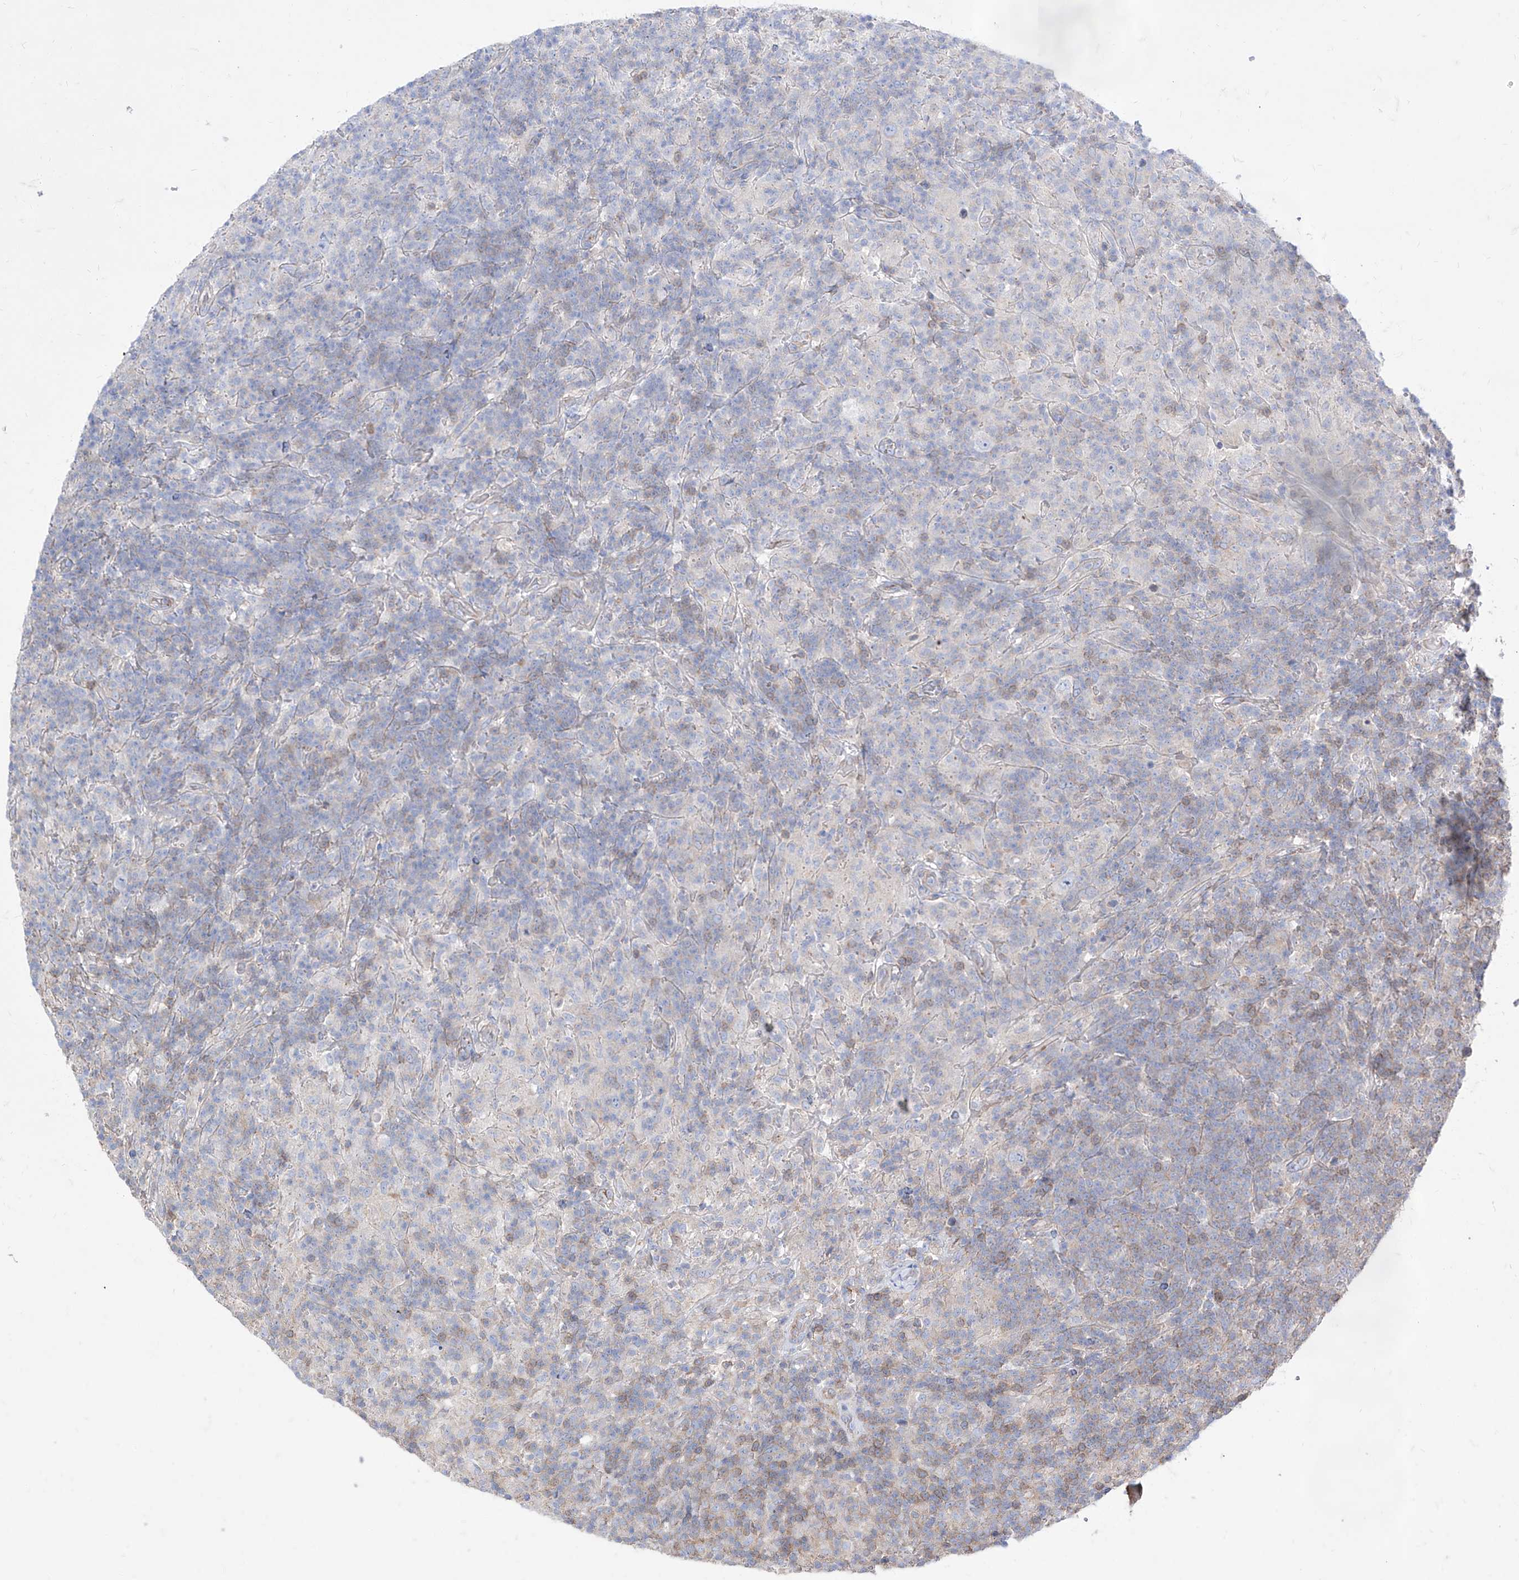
{"staining": {"intensity": "negative", "quantity": "none", "location": "none"}, "tissue": "lymphoma", "cell_type": "Tumor cells", "image_type": "cancer", "snomed": [{"axis": "morphology", "description": "Hodgkin's disease, NOS"}, {"axis": "topography", "description": "Lymph node"}], "caption": "Image shows no protein positivity in tumor cells of lymphoma tissue. (Immunohistochemistry, brightfield microscopy, high magnification).", "gene": "C1orf74", "patient": {"sex": "male", "age": 70}}